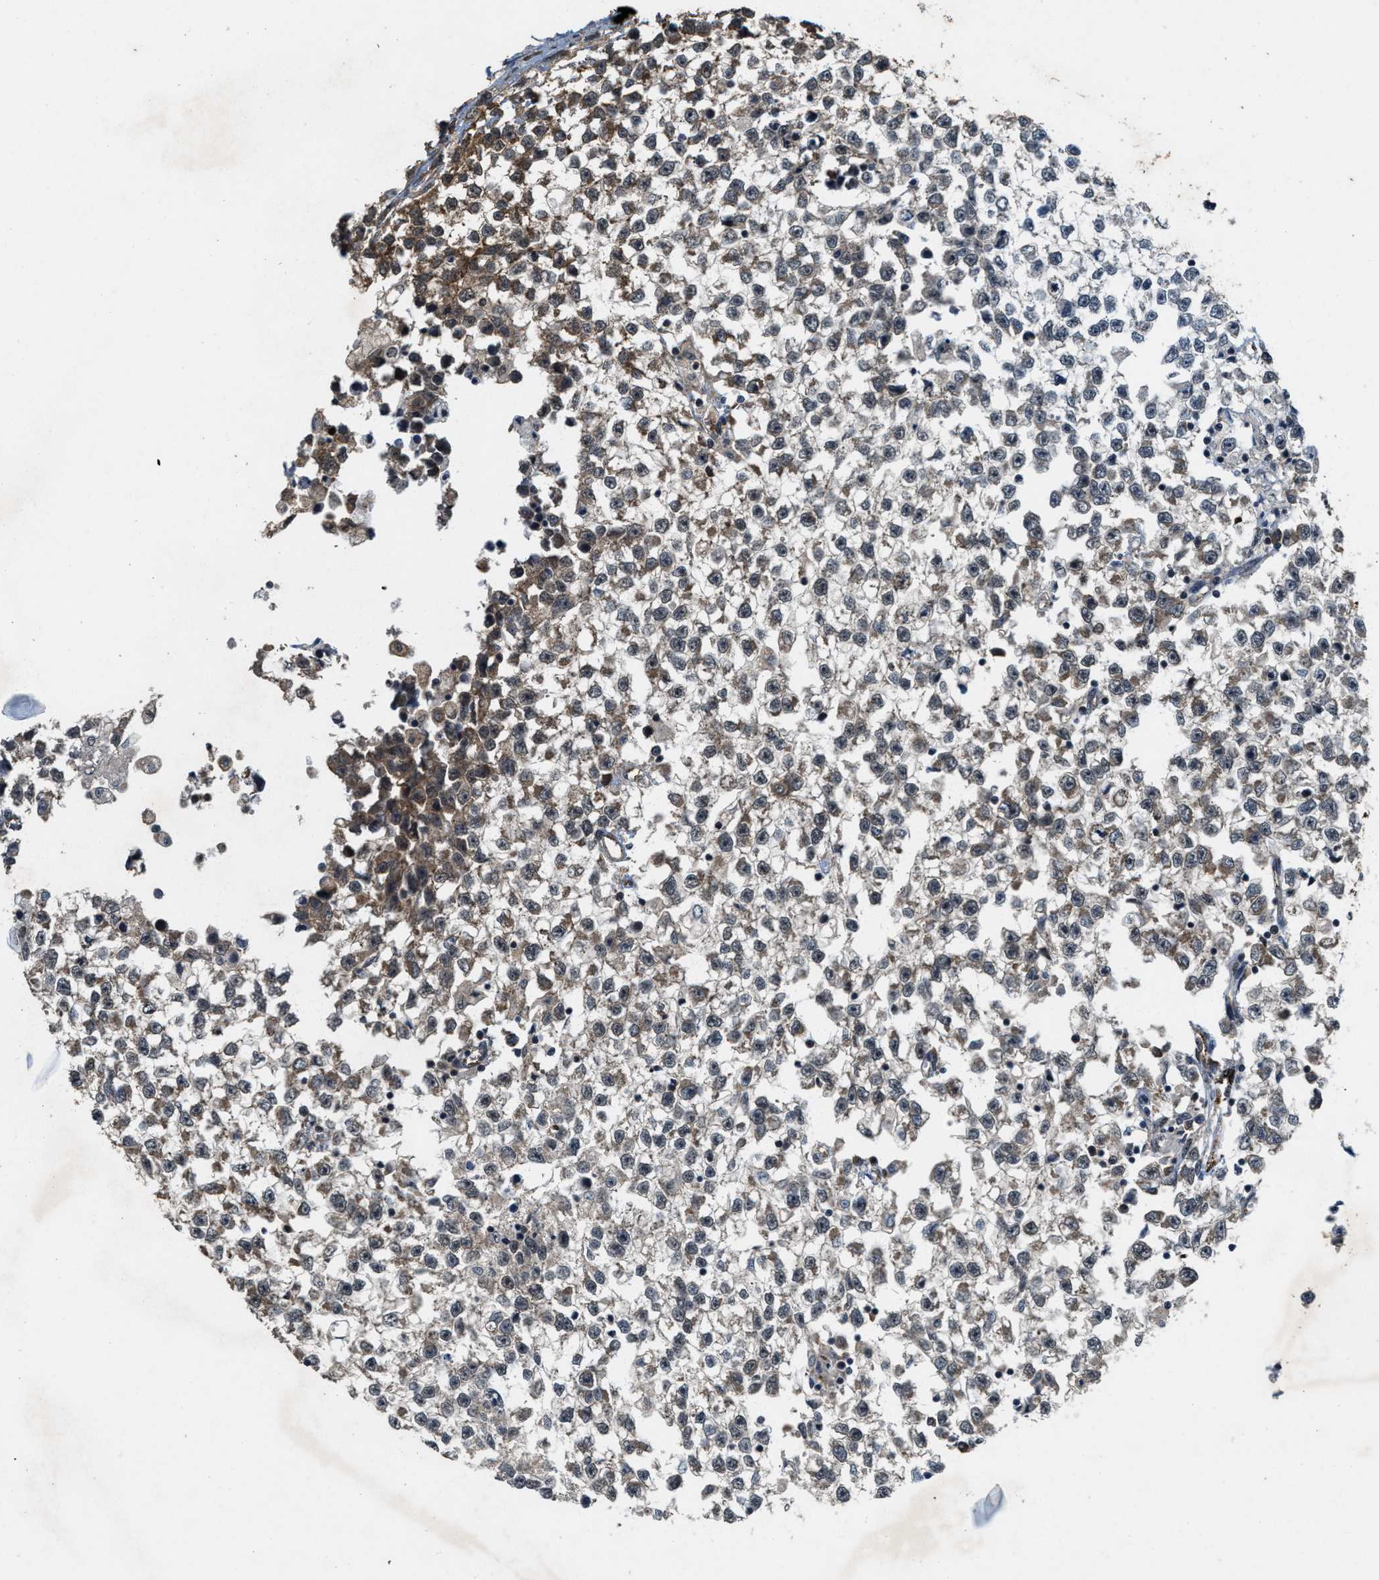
{"staining": {"intensity": "weak", "quantity": ">75%", "location": "cytoplasmic/membranous"}, "tissue": "testis cancer", "cell_type": "Tumor cells", "image_type": "cancer", "snomed": [{"axis": "morphology", "description": "Seminoma, NOS"}, {"axis": "morphology", "description": "Carcinoma, Embryonal, NOS"}, {"axis": "topography", "description": "Testis"}], "caption": "Immunohistochemical staining of human testis cancer demonstrates low levels of weak cytoplasmic/membranous protein positivity in about >75% of tumor cells. (DAB IHC, brown staining for protein, blue staining for nuclei).", "gene": "ARHGEF5", "patient": {"sex": "male", "age": 51}}